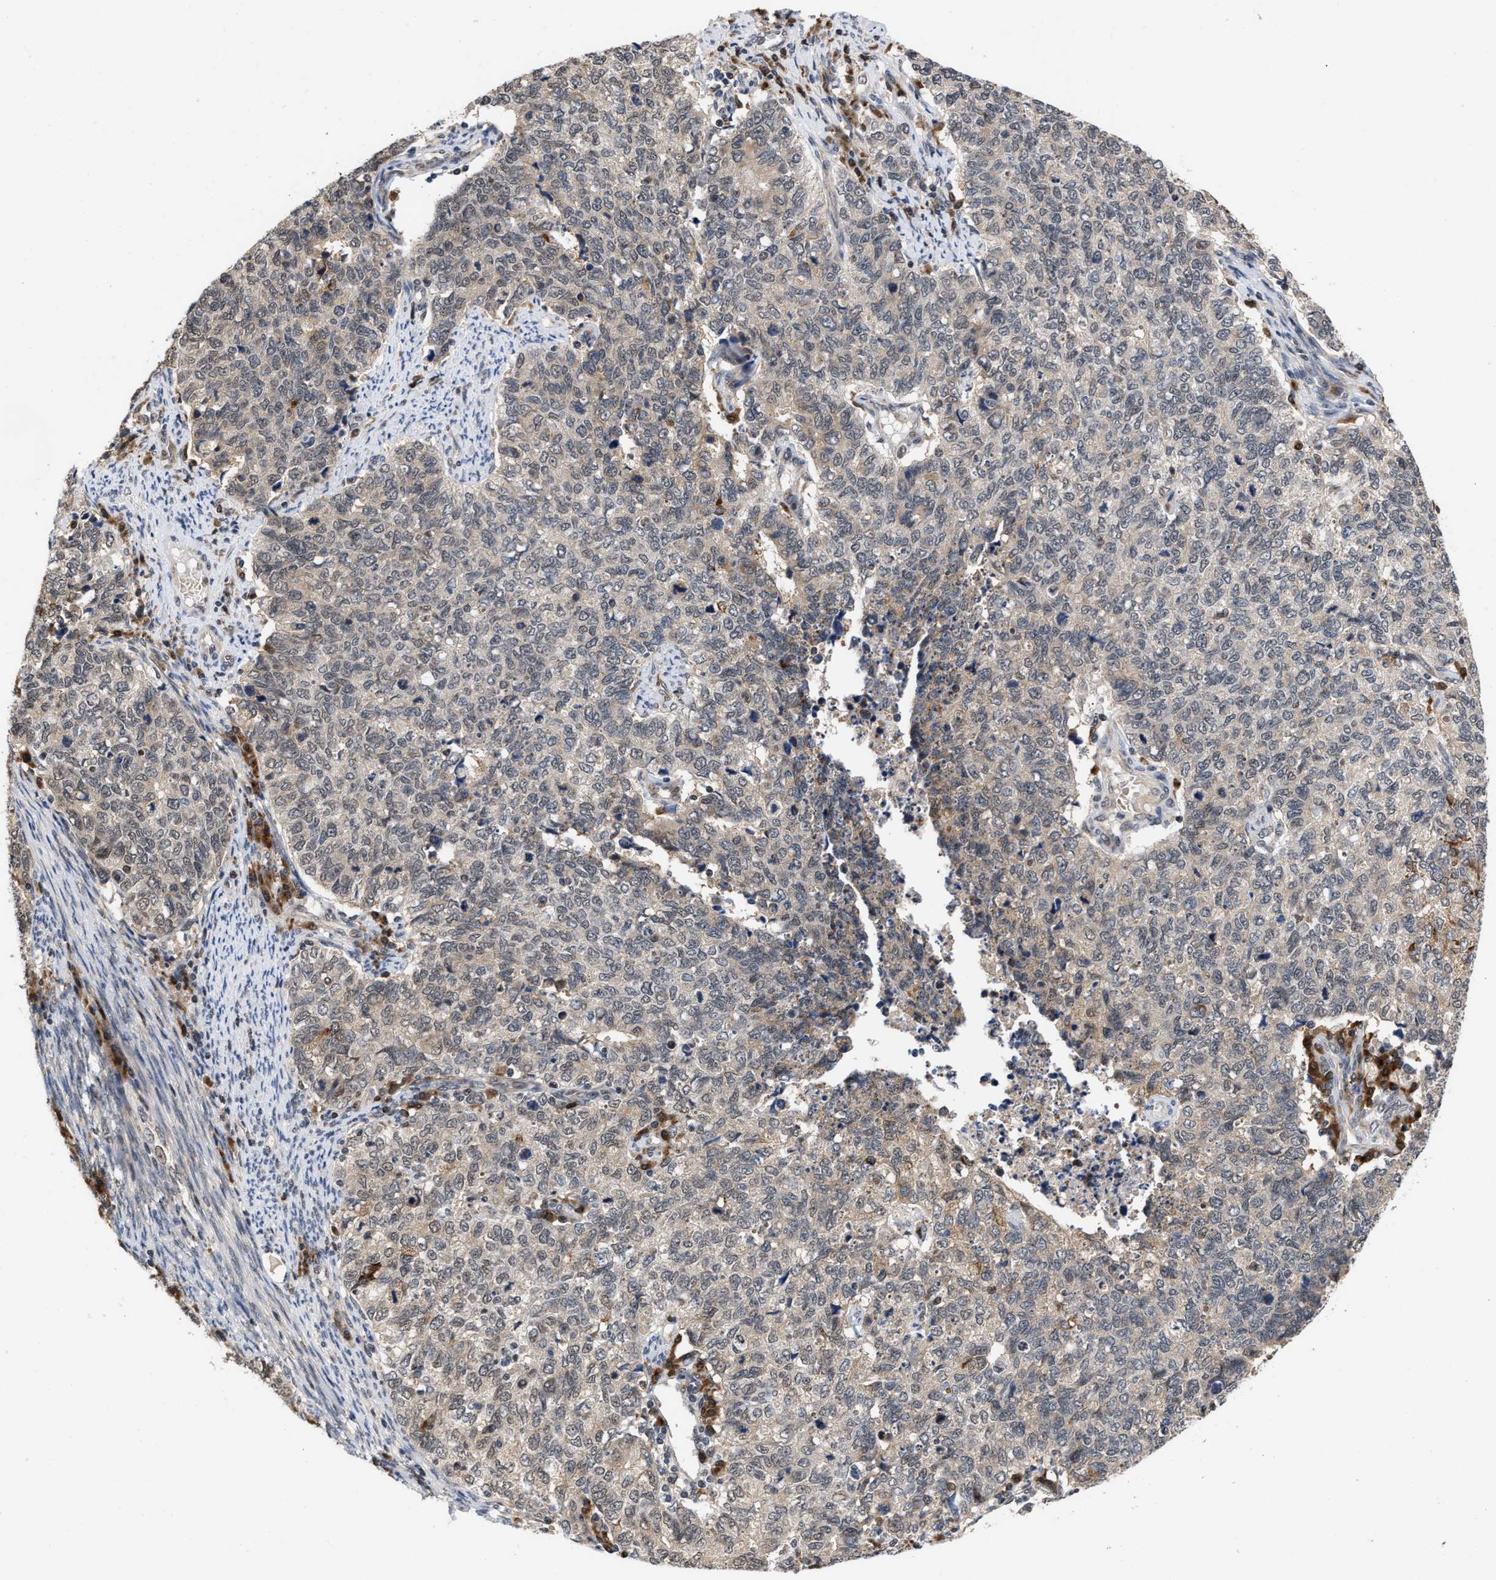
{"staining": {"intensity": "weak", "quantity": "25%-75%", "location": "cytoplasmic/membranous"}, "tissue": "cervical cancer", "cell_type": "Tumor cells", "image_type": "cancer", "snomed": [{"axis": "morphology", "description": "Squamous cell carcinoma, NOS"}, {"axis": "topography", "description": "Cervix"}], "caption": "Tumor cells exhibit weak cytoplasmic/membranous positivity in approximately 25%-75% of cells in cervical squamous cell carcinoma.", "gene": "CLIP2", "patient": {"sex": "female", "age": 63}}